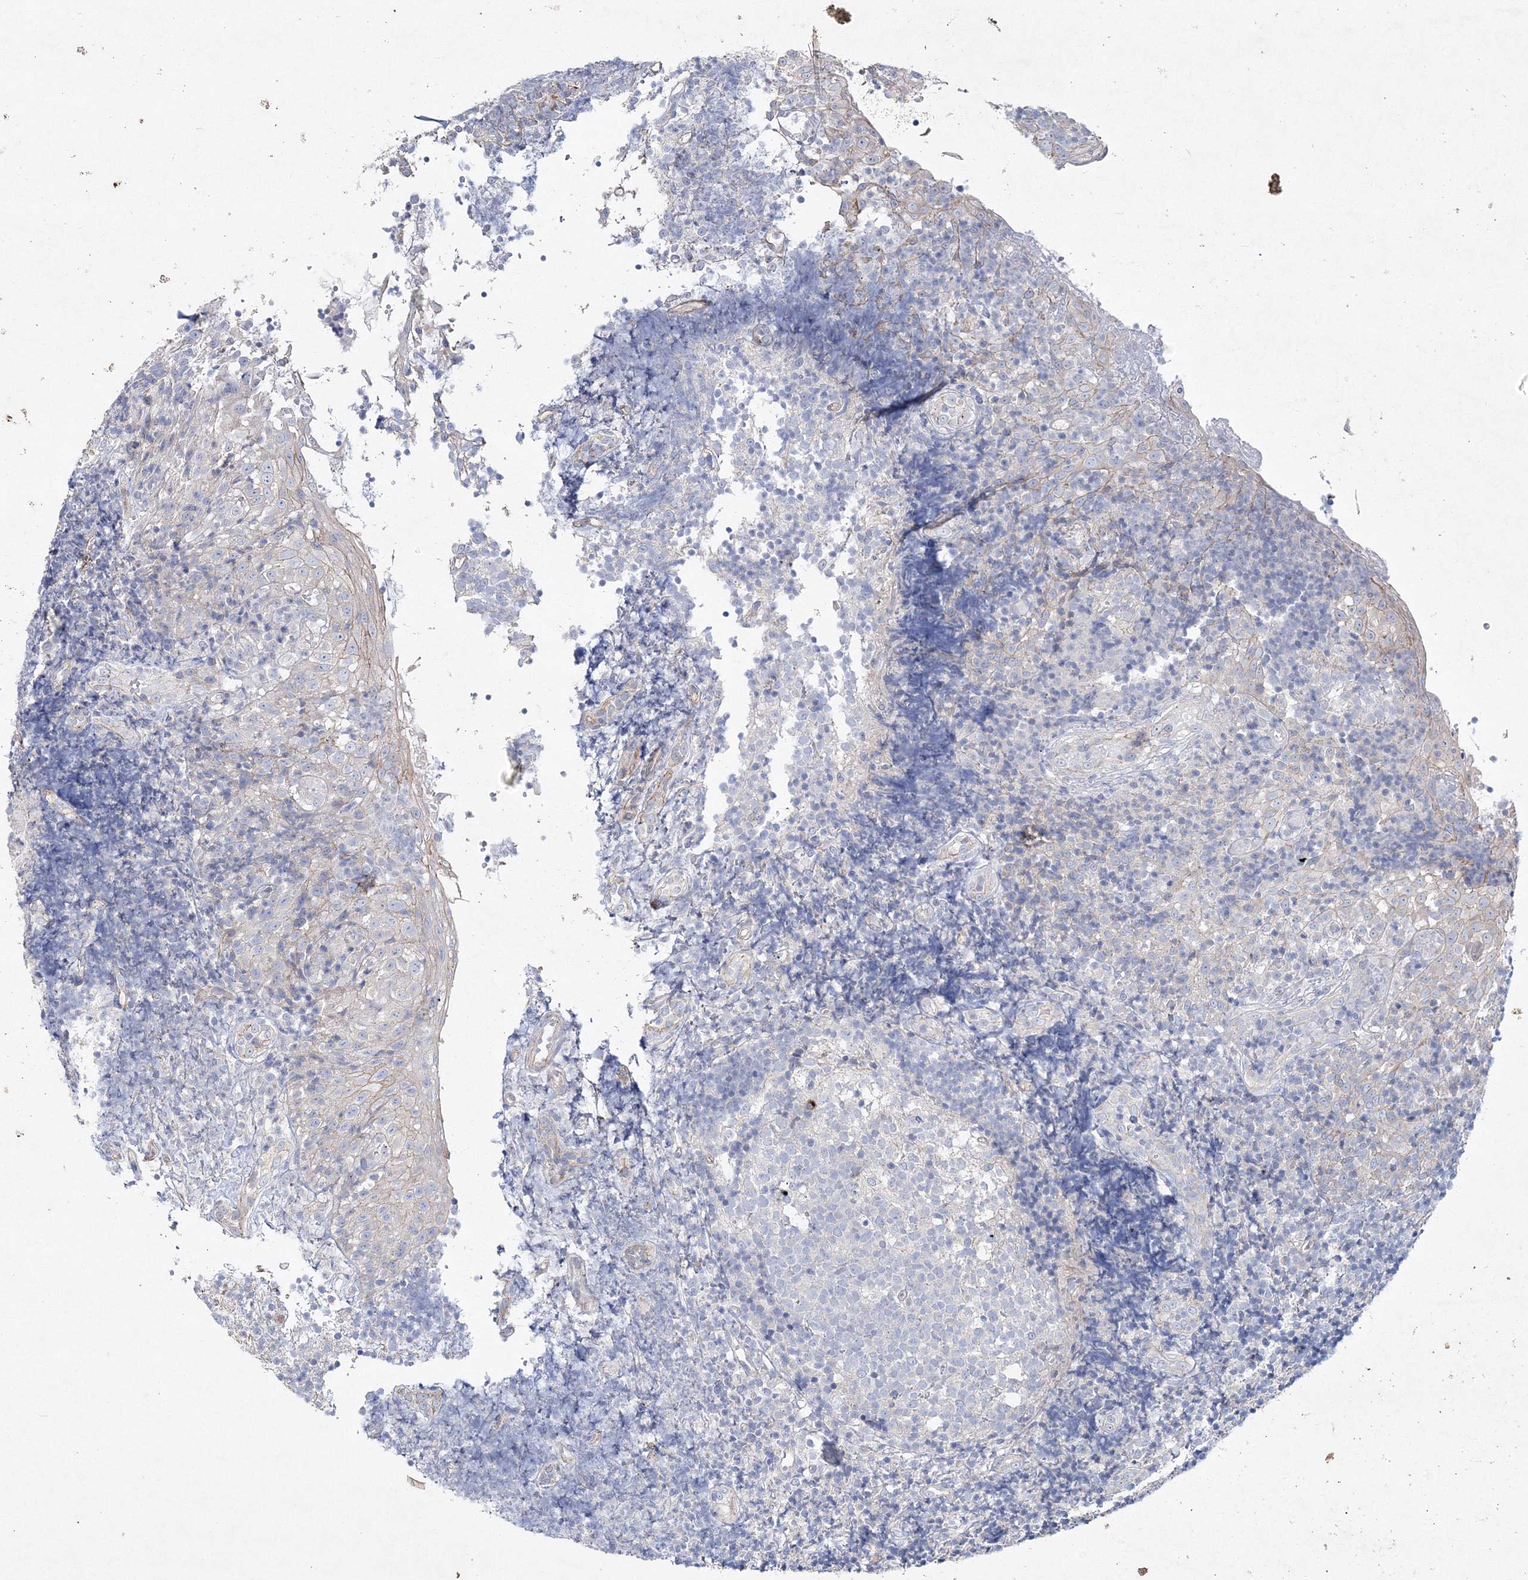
{"staining": {"intensity": "negative", "quantity": "none", "location": "none"}, "tissue": "tonsil", "cell_type": "Germinal center cells", "image_type": "normal", "snomed": [{"axis": "morphology", "description": "Normal tissue, NOS"}, {"axis": "topography", "description": "Tonsil"}], "caption": "This is an IHC photomicrograph of unremarkable human tonsil. There is no positivity in germinal center cells.", "gene": "NAA40", "patient": {"sex": "female", "age": 40}}